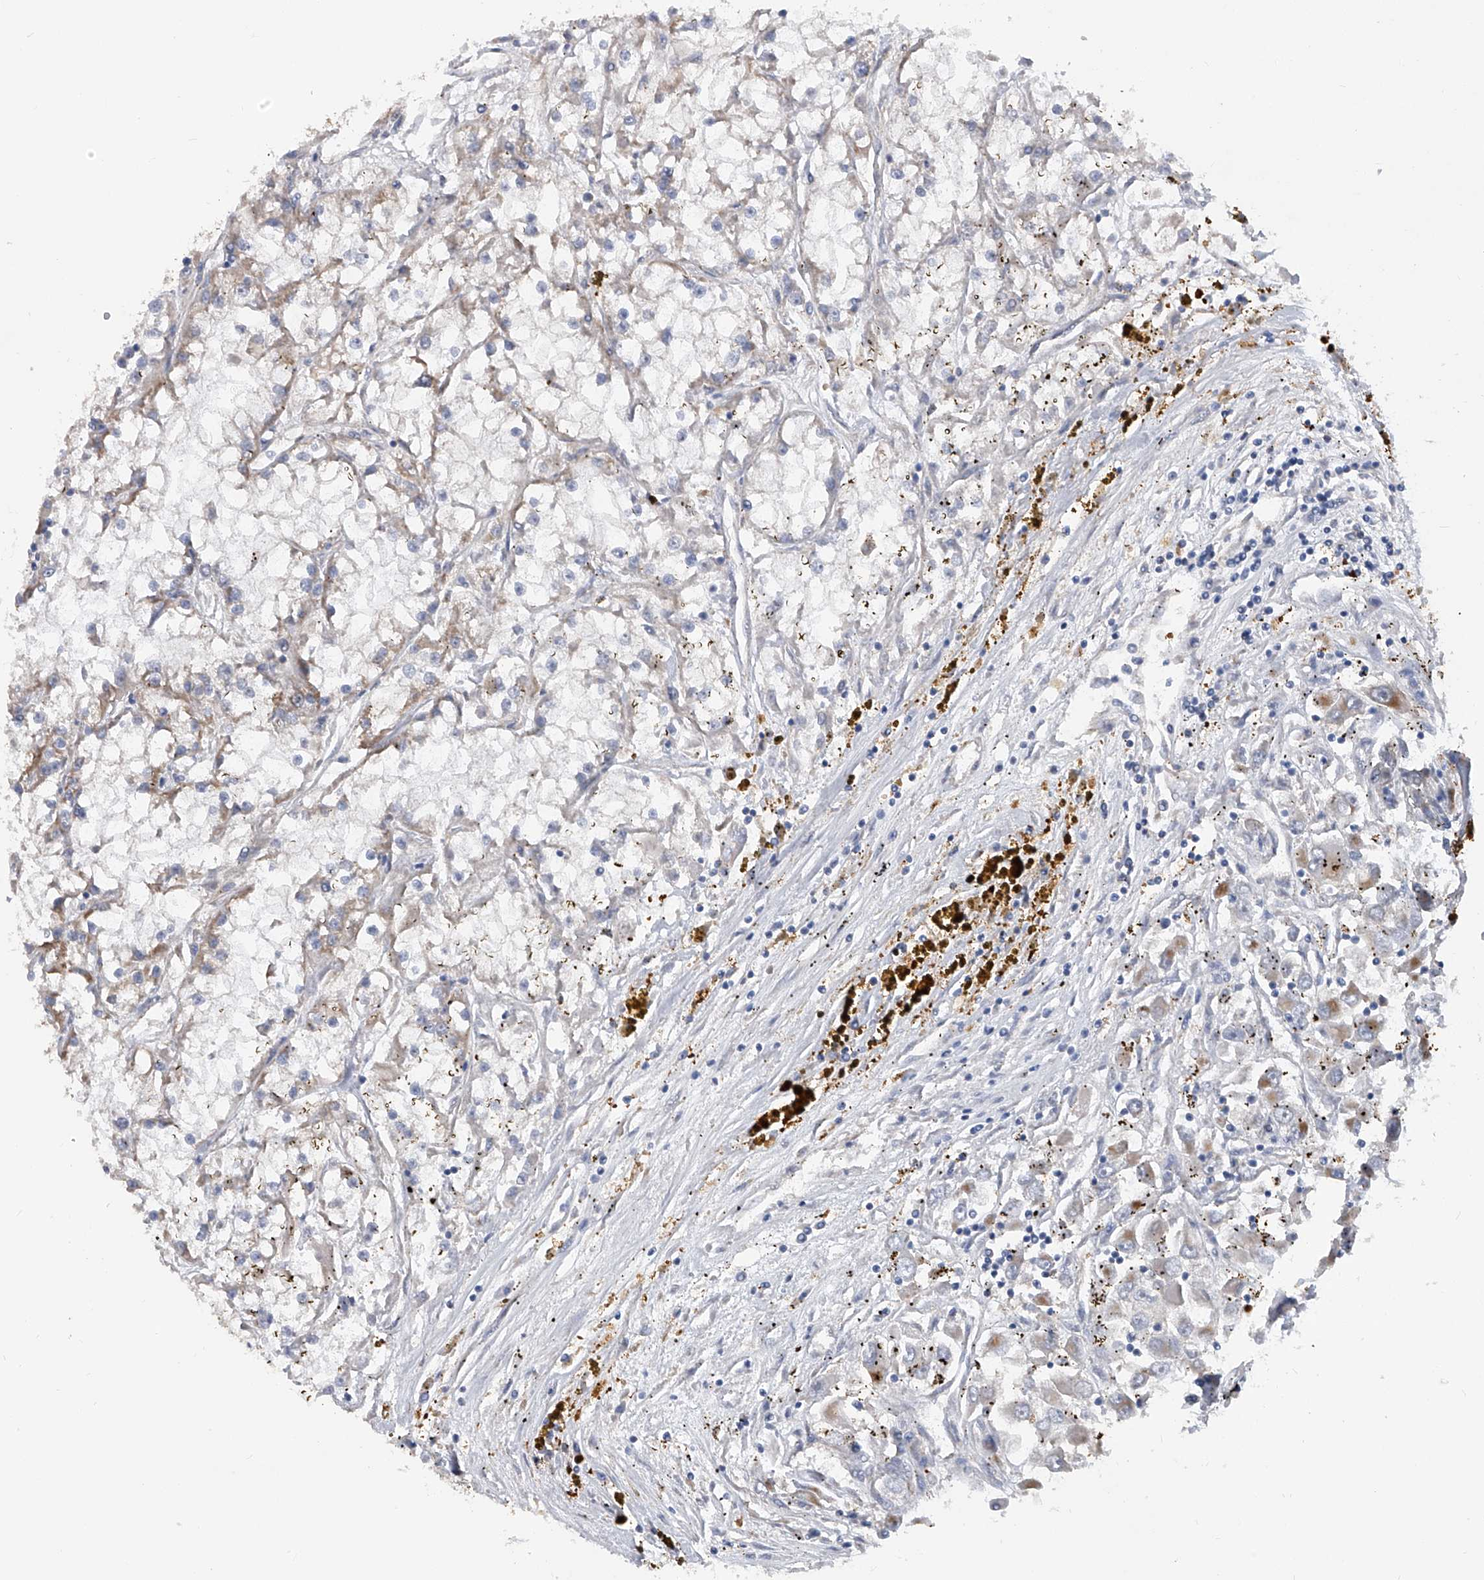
{"staining": {"intensity": "negative", "quantity": "none", "location": "none"}, "tissue": "renal cancer", "cell_type": "Tumor cells", "image_type": "cancer", "snomed": [{"axis": "morphology", "description": "Adenocarcinoma, NOS"}, {"axis": "topography", "description": "Kidney"}], "caption": "This is a micrograph of immunohistochemistry staining of renal adenocarcinoma, which shows no staining in tumor cells.", "gene": "PDSS2", "patient": {"sex": "female", "age": 52}}